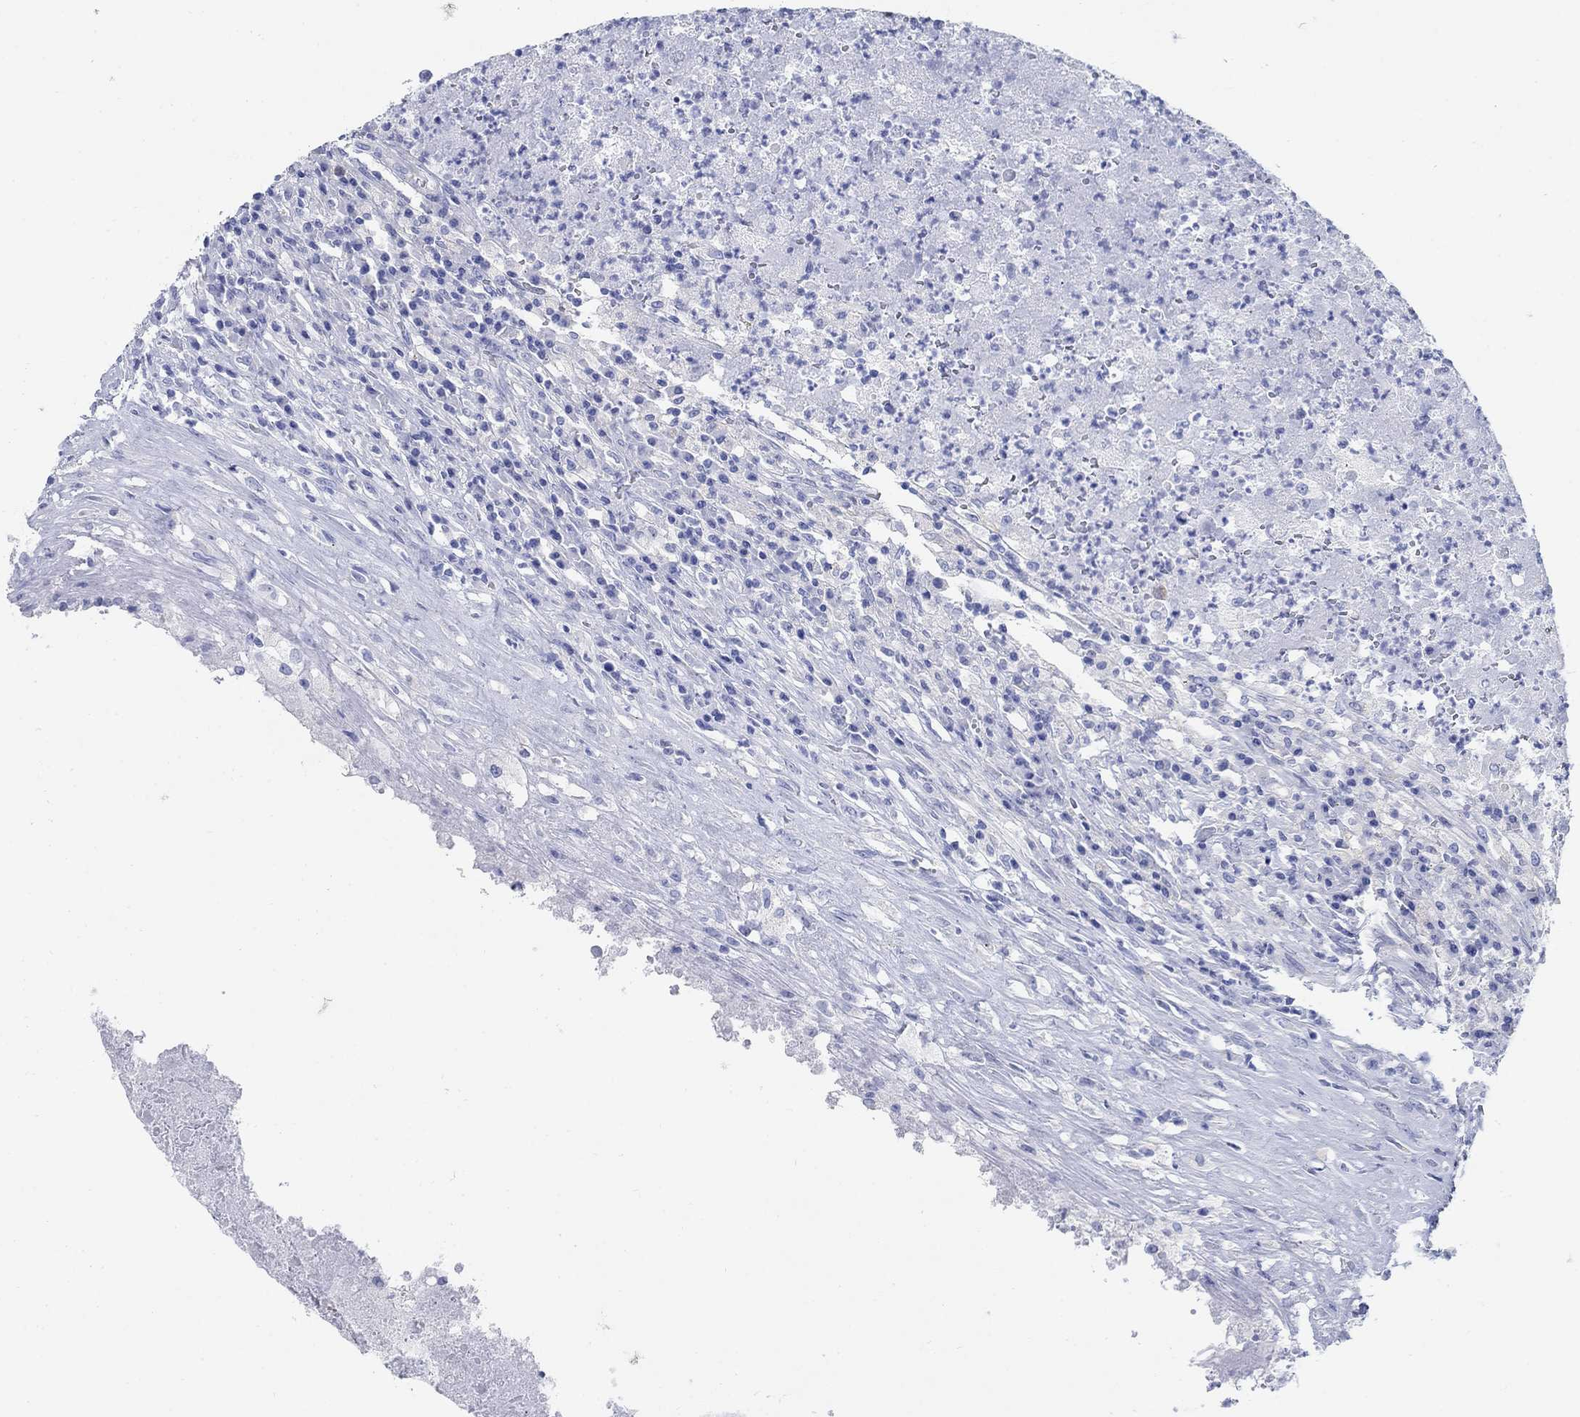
{"staining": {"intensity": "negative", "quantity": "none", "location": "none"}, "tissue": "testis cancer", "cell_type": "Tumor cells", "image_type": "cancer", "snomed": [{"axis": "morphology", "description": "Necrosis, NOS"}, {"axis": "morphology", "description": "Carcinoma, Embryonal, NOS"}, {"axis": "topography", "description": "Testis"}], "caption": "There is no significant staining in tumor cells of embryonal carcinoma (testis).", "gene": "ZDHHC14", "patient": {"sex": "male", "age": 19}}